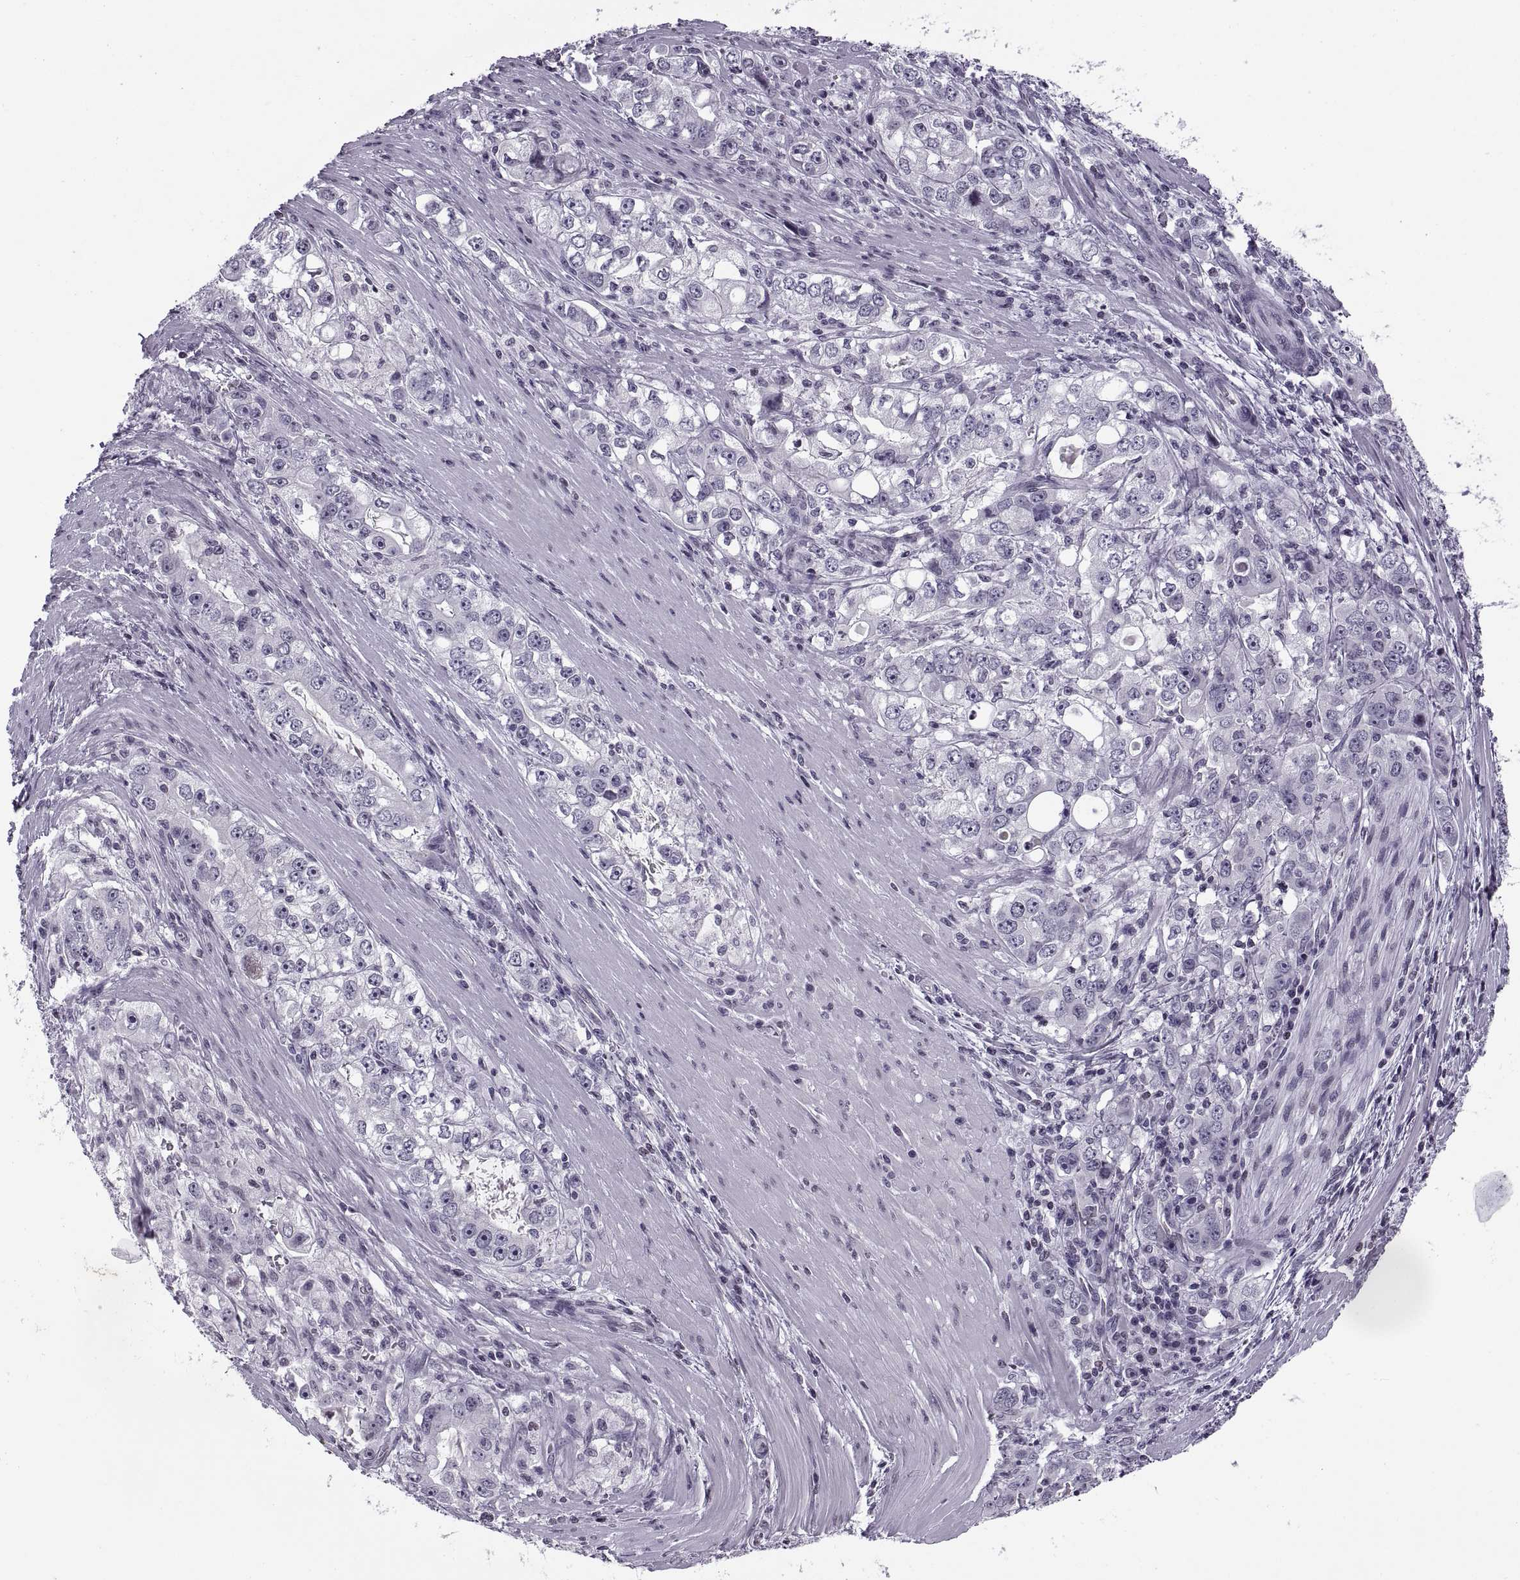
{"staining": {"intensity": "negative", "quantity": "none", "location": "none"}, "tissue": "stomach cancer", "cell_type": "Tumor cells", "image_type": "cancer", "snomed": [{"axis": "morphology", "description": "Adenocarcinoma, NOS"}, {"axis": "topography", "description": "Stomach, lower"}], "caption": "Tumor cells are negative for protein expression in human adenocarcinoma (stomach).", "gene": "H1-8", "patient": {"sex": "female", "age": 72}}